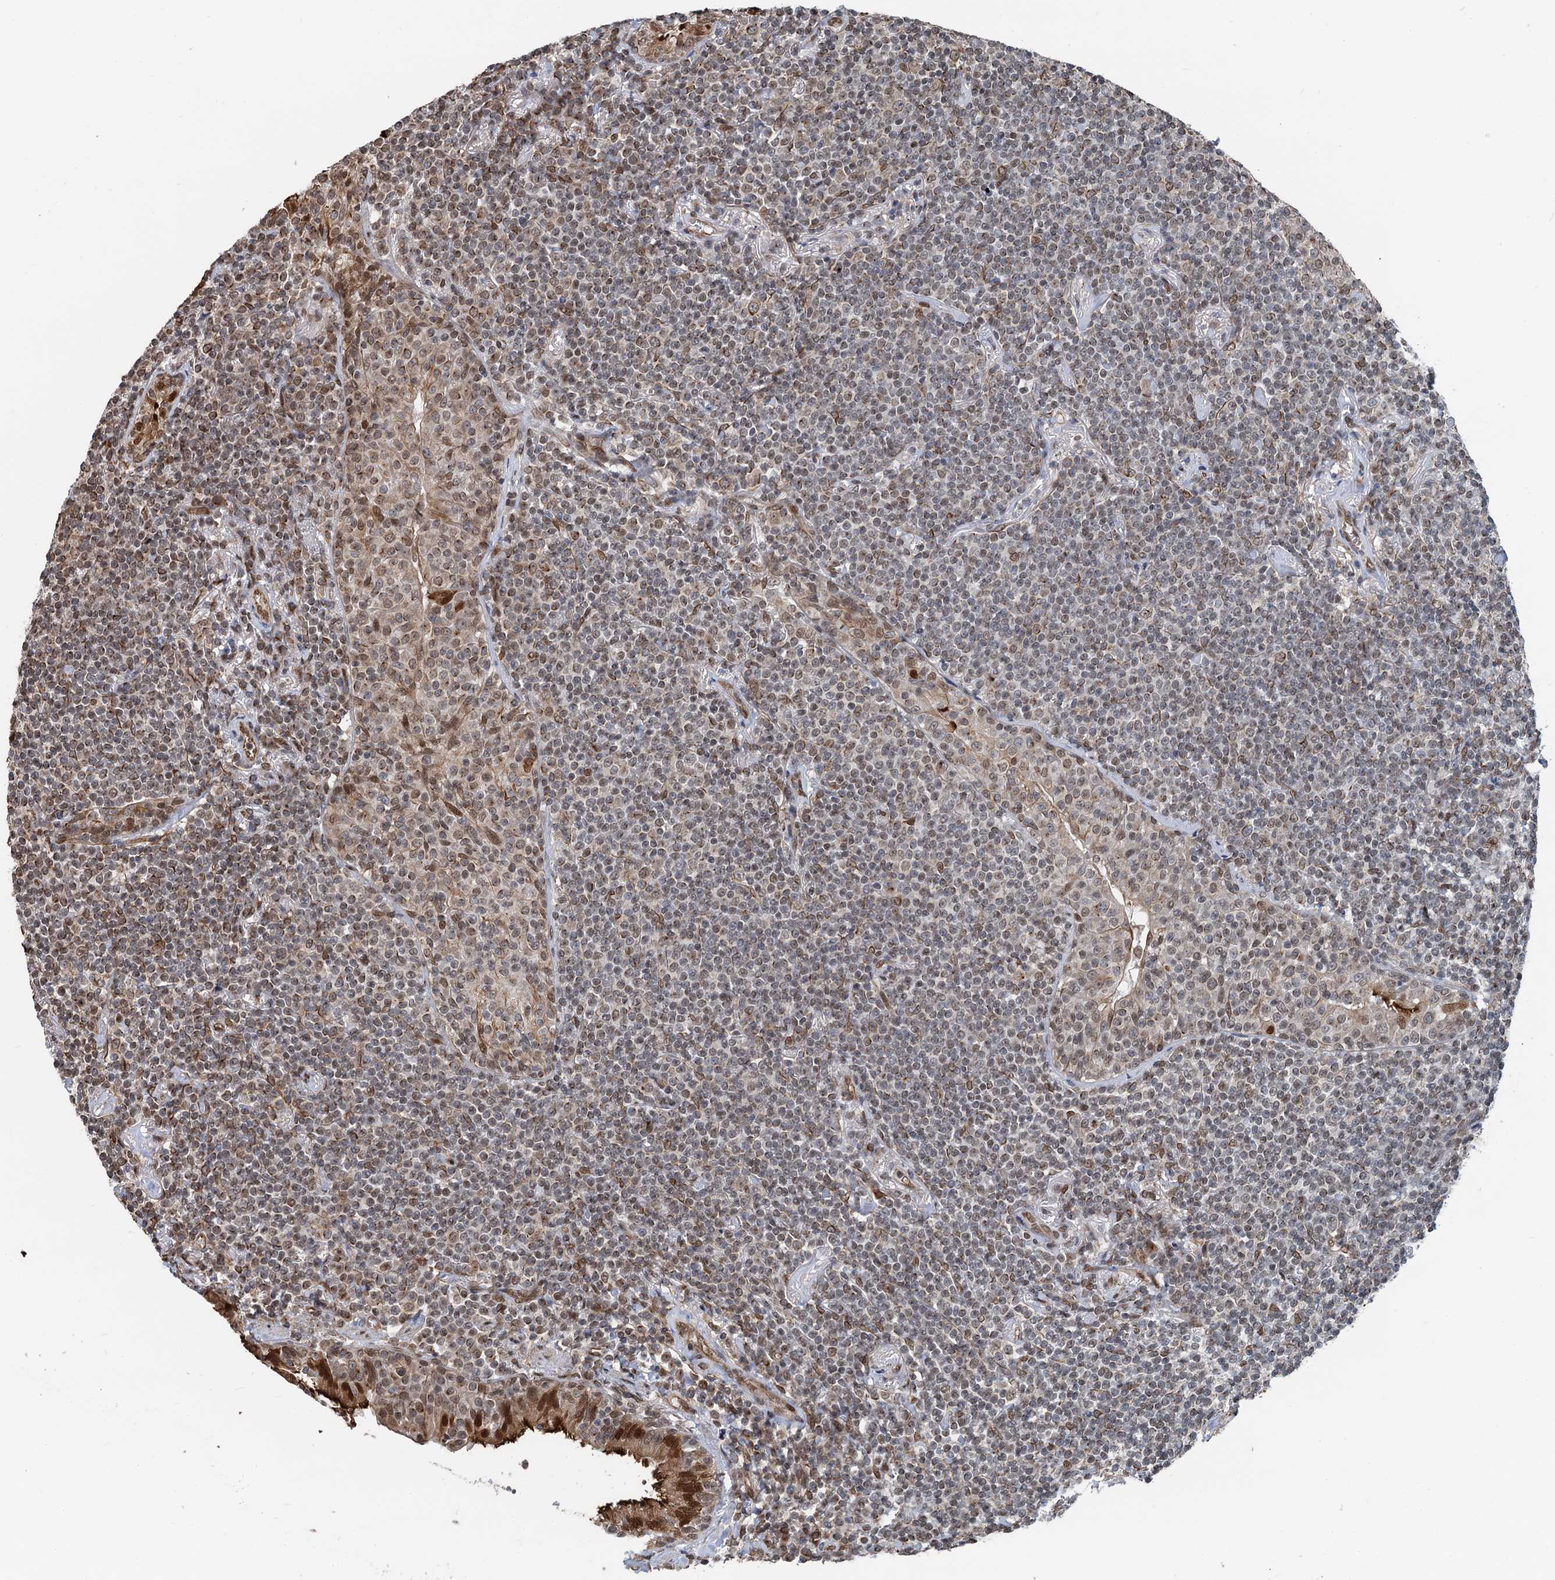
{"staining": {"intensity": "moderate", "quantity": ">75%", "location": "cytoplasmic/membranous,nuclear"}, "tissue": "lymphoma", "cell_type": "Tumor cells", "image_type": "cancer", "snomed": [{"axis": "morphology", "description": "Malignant lymphoma, non-Hodgkin's type, Low grade"}, {"axis": "topography", "description": "Lung"}], "caption": "Protein positivity by immunohistochemistry demonstrates moderate cytoplasmic/membranous and nuclear staining in approximately >75% of tumor cells in malignant lymphoma, non-Hodgkin's type (low-grade).", "gene": "CFDP1", "patient": {"sex": "female", "age": 71}}